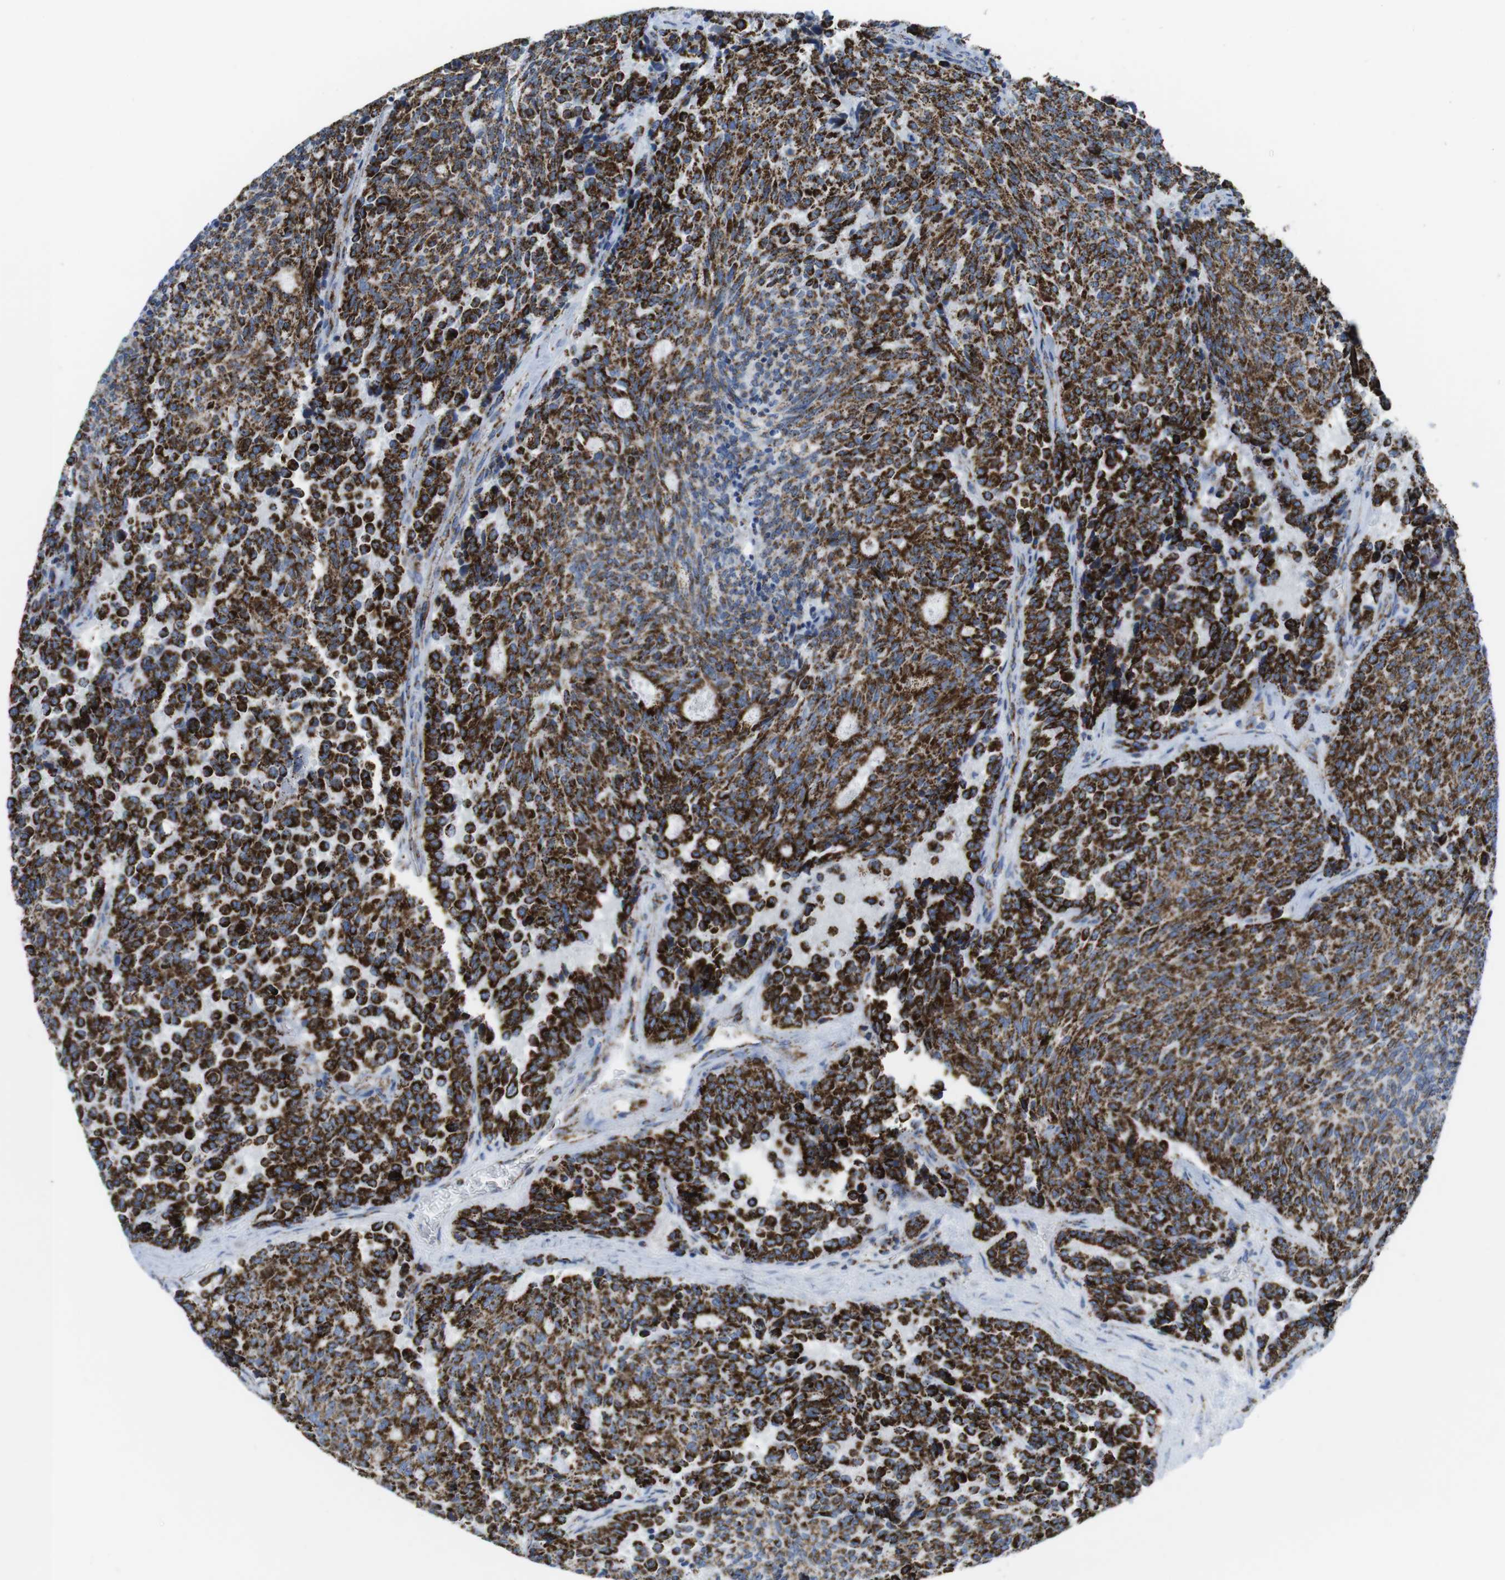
{"staining": {"intensity": "strong", "quantity": ">75%", "location": "cytoplasmic/membranous"}, "tissue": "carcinoid", "cell_type": "Tumor cells", "image_type": "cancer", "snomed": [{"axis": "morphology", "description": "Carcinoid, malignant, NOS"}, {"axis": "topography", "description": "Pancreas"}], "caption": "DAB immunohistochemical staining of human carcinoid displays strong cytoplasmic/membranous protein expression in approximately >75% of tumor cells.", "gene": "ATP5PO", "patient": {"sex": "female", "age": 54}}